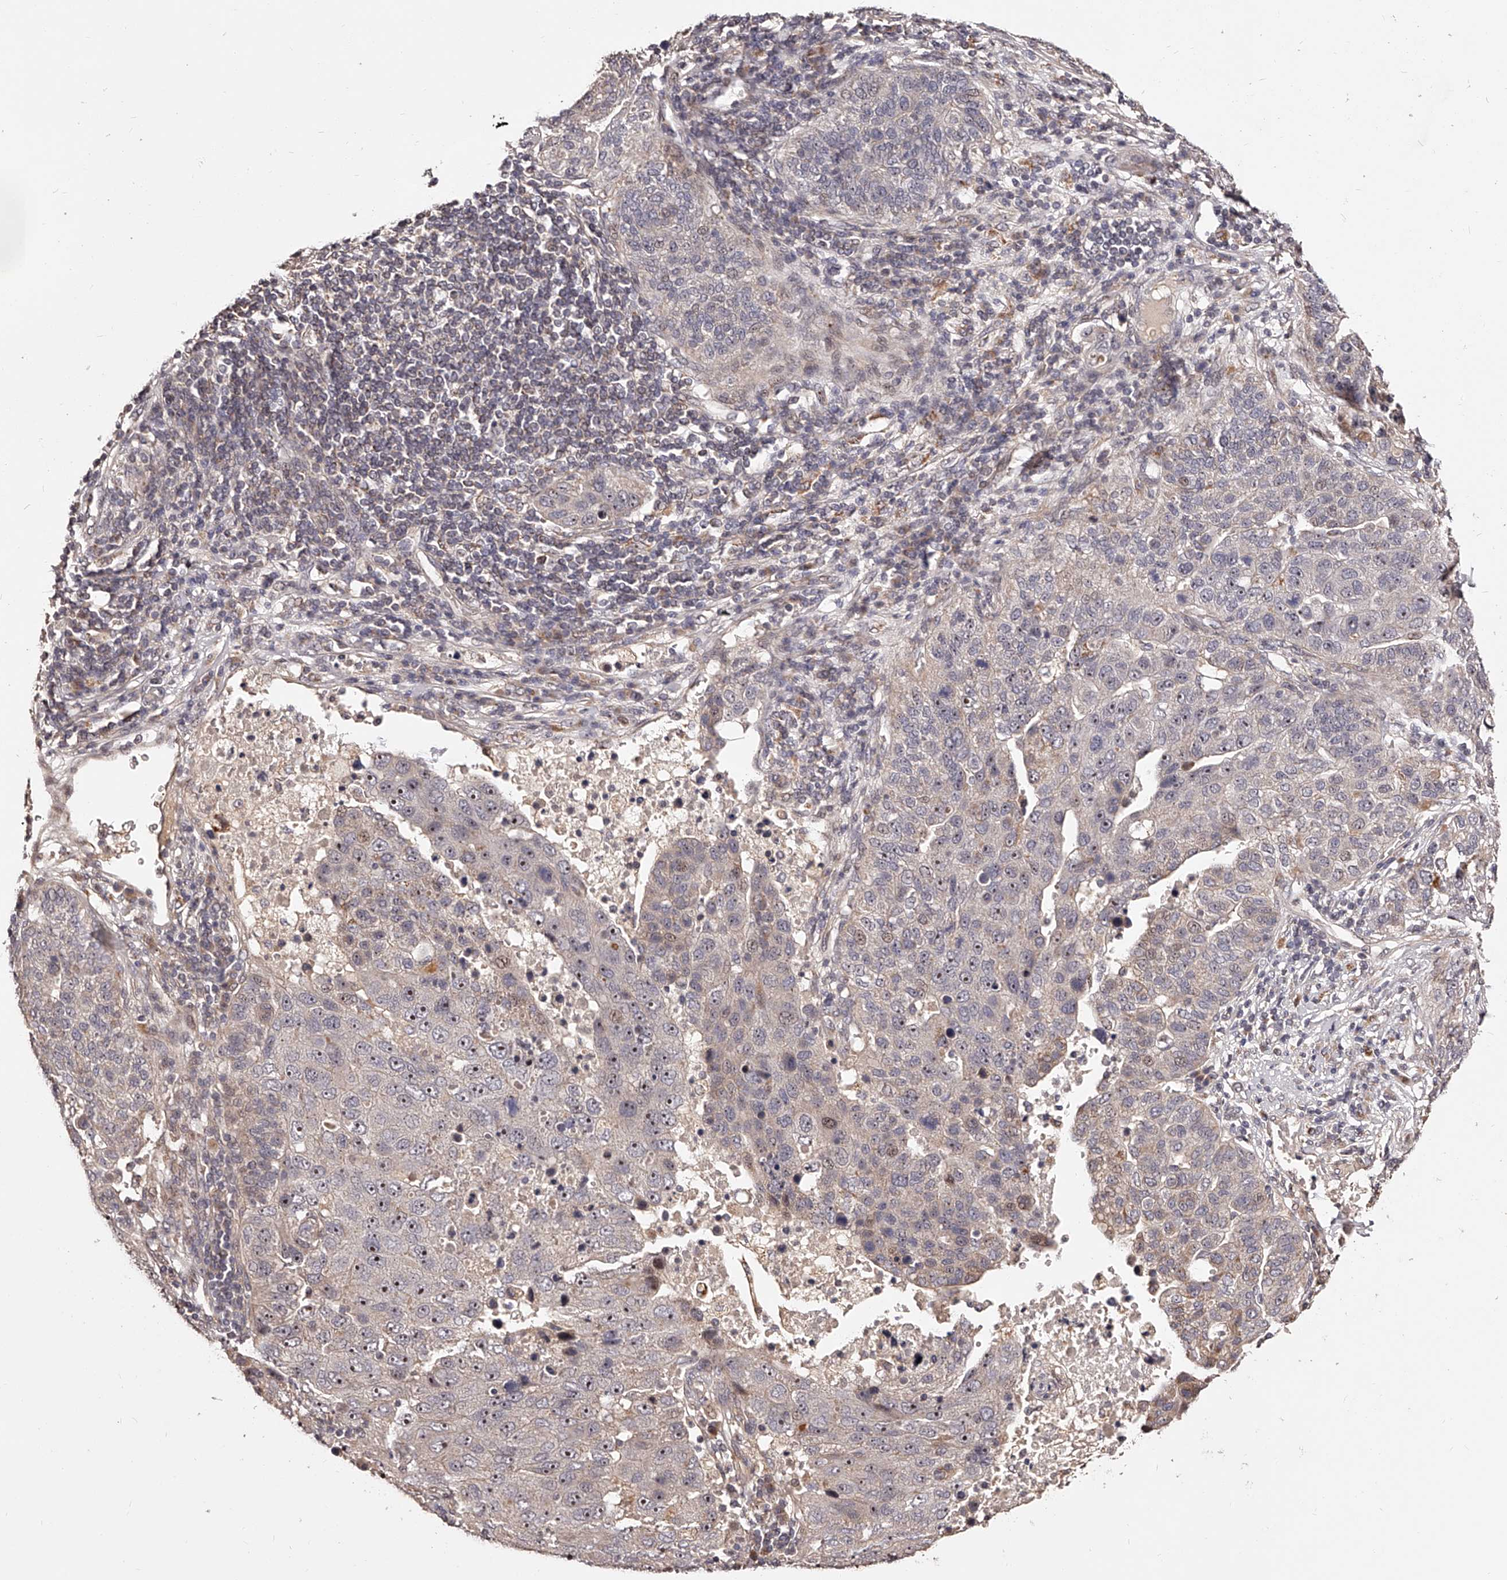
{"staining": {"intensity": "moderate", "quantity": "<25%", "location": "nuclear"}, "tissue": "pancreatic cancer", "cell_type": "Tumor cells", "image_type": "cancer", "snomed": [{"axis": "morphology", "description": "Adenocarcinoma, NOS"}, {"axis": "topography", "description": "Pancreas"}], "caption": "Immunohistochemistry micrograph of human pancreatic adenocarcinoma stained for a protein (brown), which exhibits low levels of moderate nuclear staining in approximately <25% of tumor cells.", "gene": "ZNF502", "patient": {"sex": "female", "age": 61}}